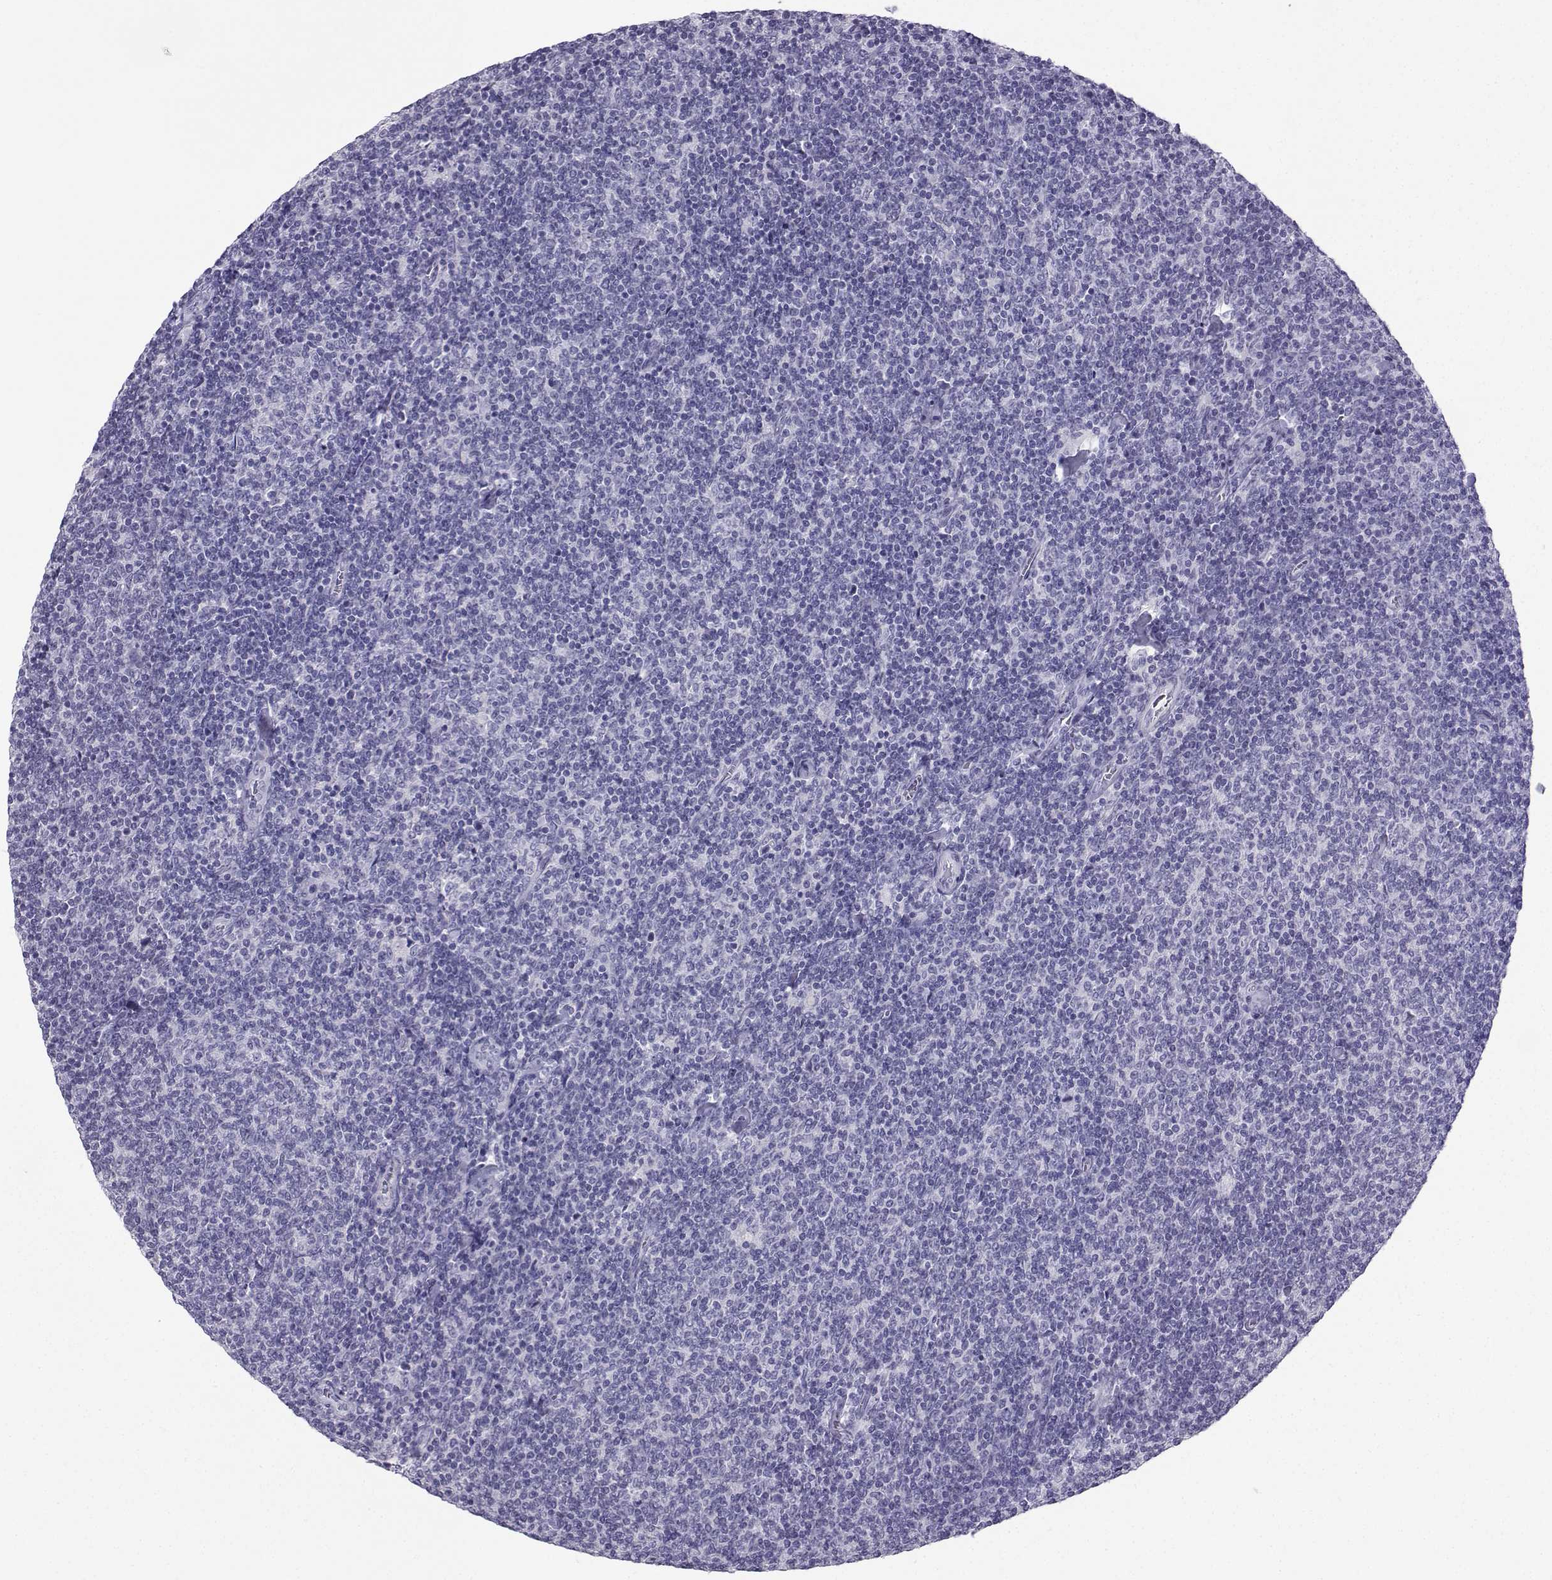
{"staining": {"intensity": "negative", "quantity": "none", "location": "none"}, "tissue": "lymphoma", "cell_type": "Tumor cells", "image_type": "cancer", "snomed": [{"axis": "morphology", "description": "Malignant lymphoma, non-Hodgkin's type, Low grade"}, {"axis": "topography", "description": "Lymph node"}], "caption": "Immunohistochemistry (IHC) photomicrograph of neoplastic tissue: malignant lymphoma, non-Hodgkin's type (low-grade) stained with DAB (3,3'-diaminobenzidine) exhibits no significant protein positivity in tumor cells. The staining was performed using DAB to visualize the protein expression in brown, while the nuclei were stained in blue with hematoxylin (Magnification: 20x).", "gene": "KIF17", "patient": {"sex": "male", "age": 52}}